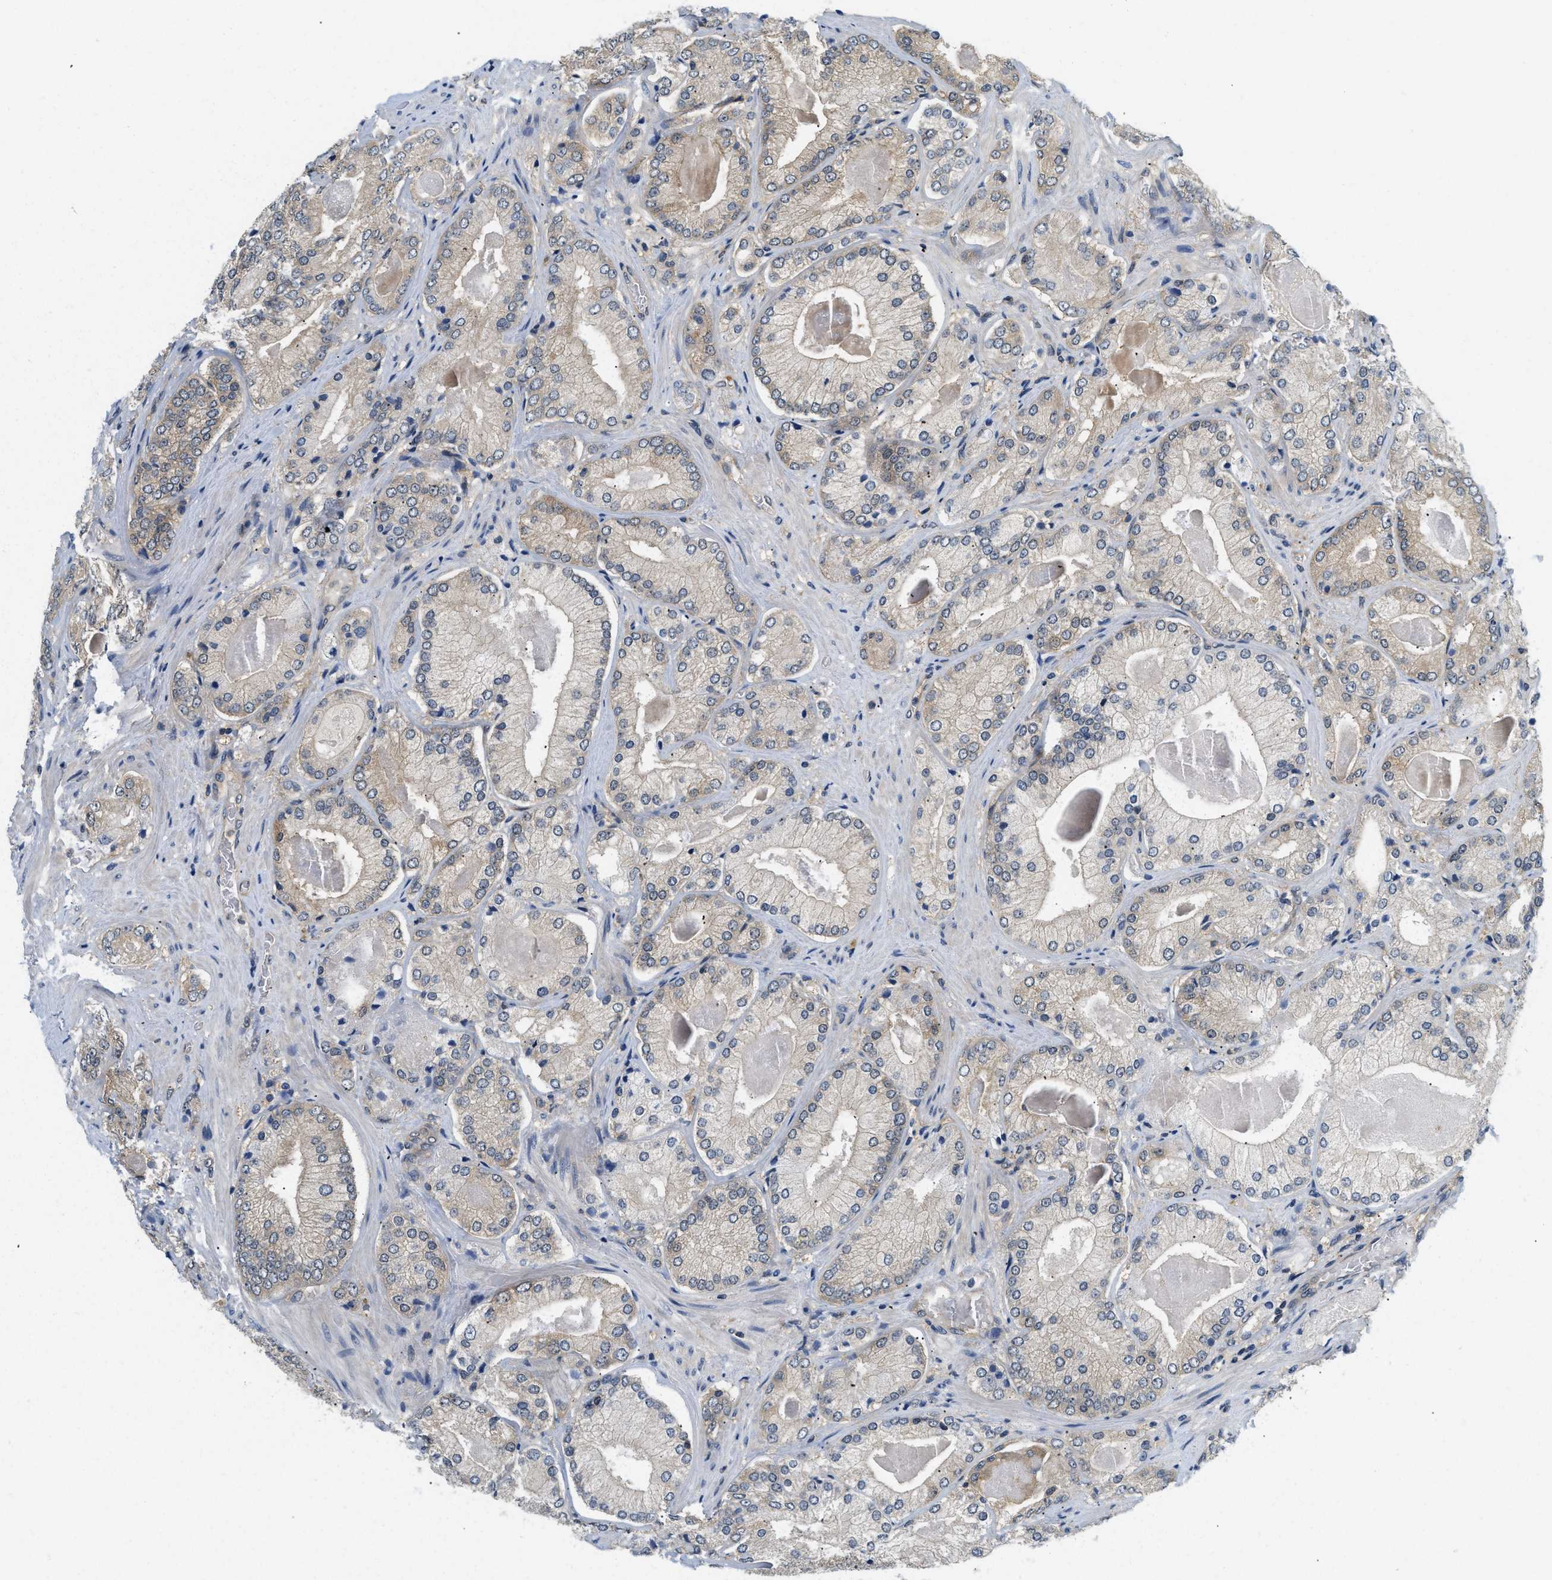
{"staining": {"intensity": "weak", "quantity": "<25%", "location": "cytoplasmic/membranous"}, "tissue": "prostate cancer", "cell_type": "Tumor cells", "image_type": "cancer", "snomed": [{"axis": "morphology", "description": "Adenocarcinoma, Low grade"}, {"axis": "topography", "description": "Prostate"}], "caption": "This is an immunohistochemistry image of low-grade adenocarcinoma (prostate). There is no expression in tumor cells.", "gene": "EIF4EBP2", "patient": {"sex": "male", "age": 65}}